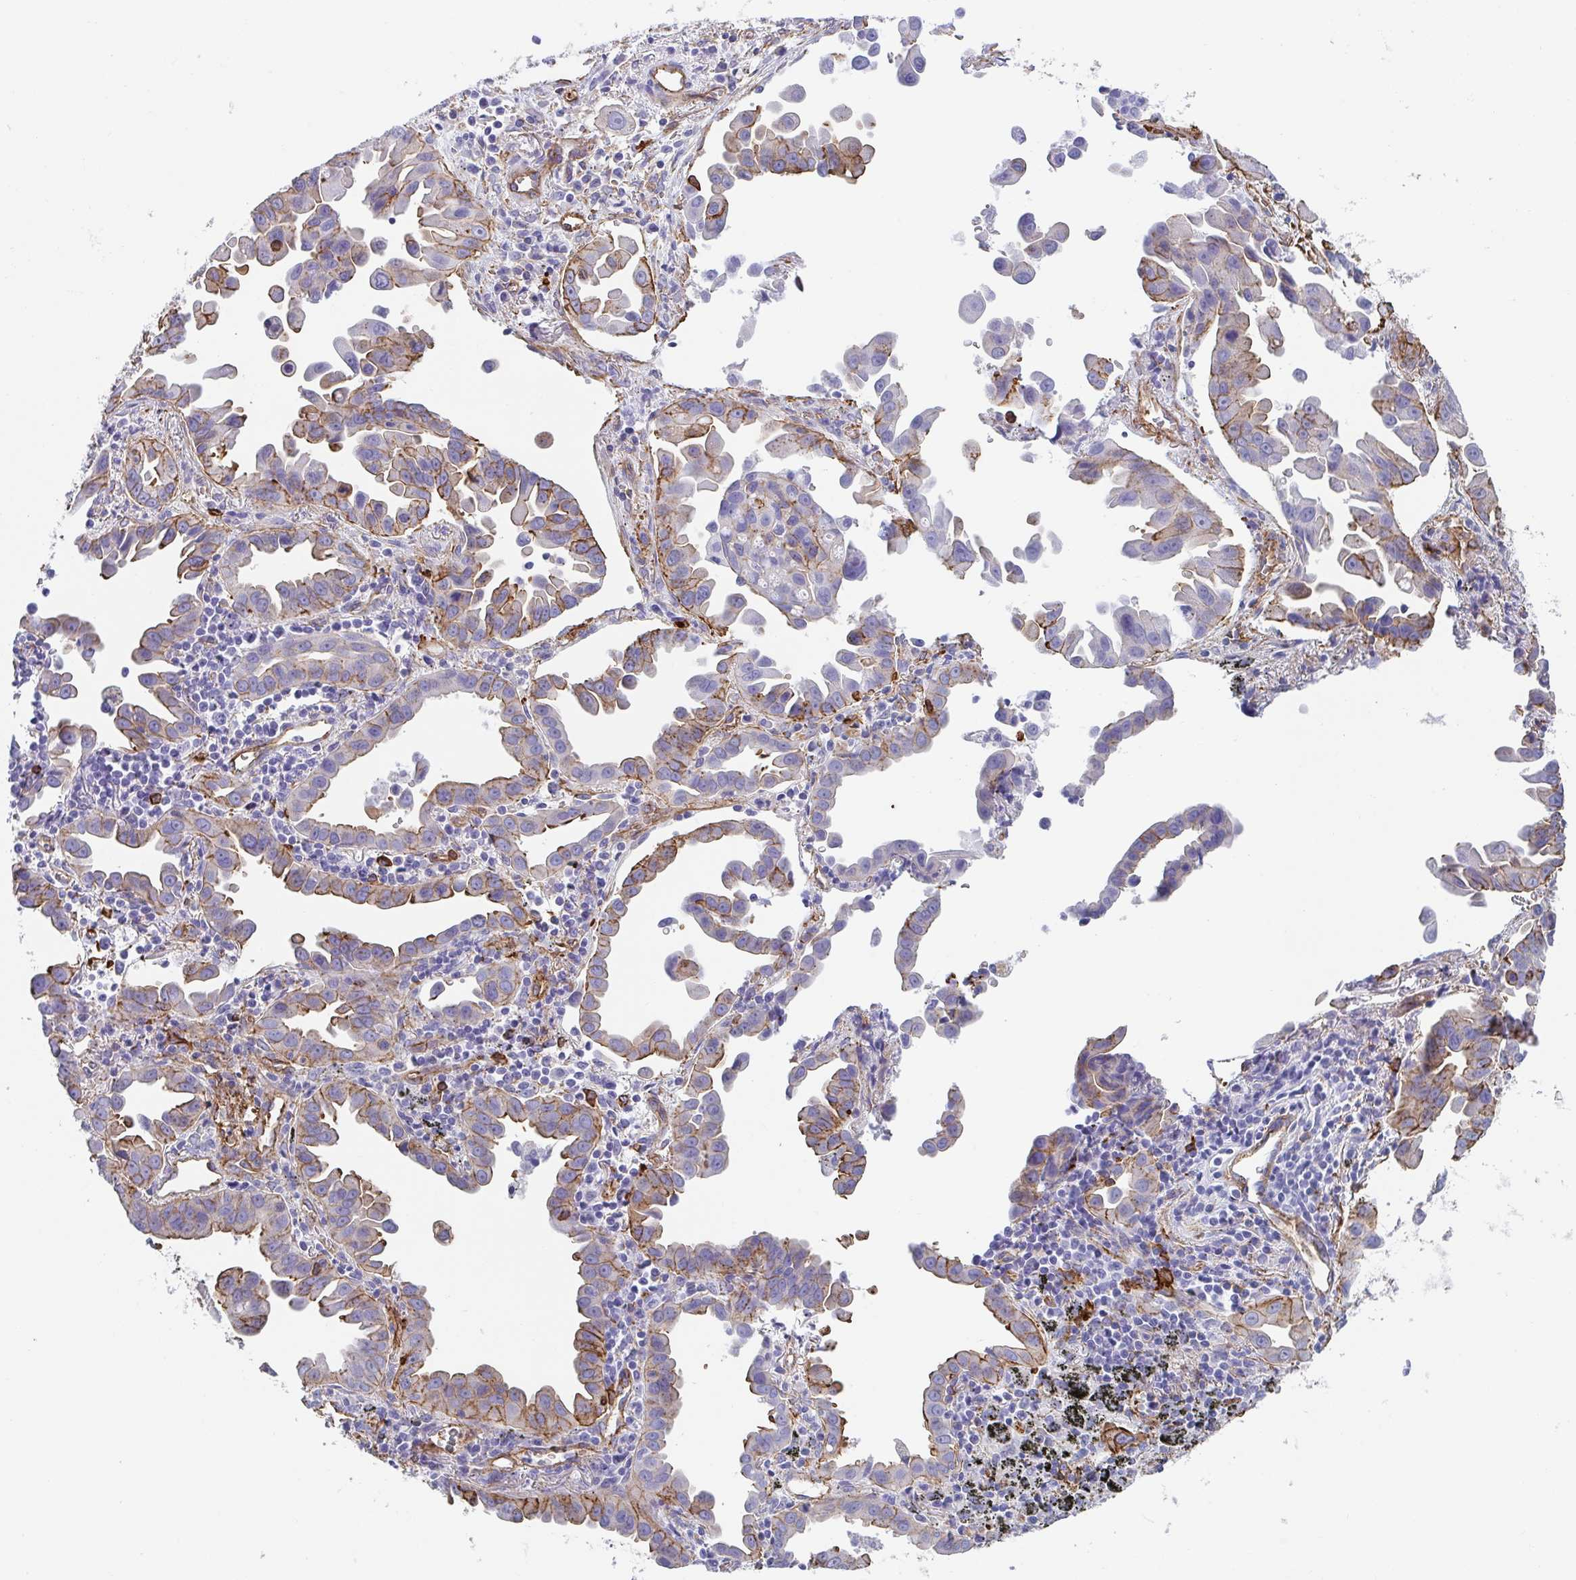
{"staining": {"intensity": "moderate", "quantity": "25%-75%", "location": "cytoplasmic/membranous"}, "tissue": "lung cancer", "cell_type": "Tumor cells", "image_type": "cancer", "snomed": [{"axis": "morphology", "description": "Adenocarcinoma, NOS"}, {"axis": "topography", "description": "Lung"}], "caption": "Adenocarcinoma (lung) stained with immunohistochemistry (IHC) displays moderate cytoplasmic/membranous positivity in about 25%-75% of tumor cells. The protein is shown in brown color, while the nuclei are stained blue.", "gene": "DBN1", "patient": {"sex": "male", "age": 68}}